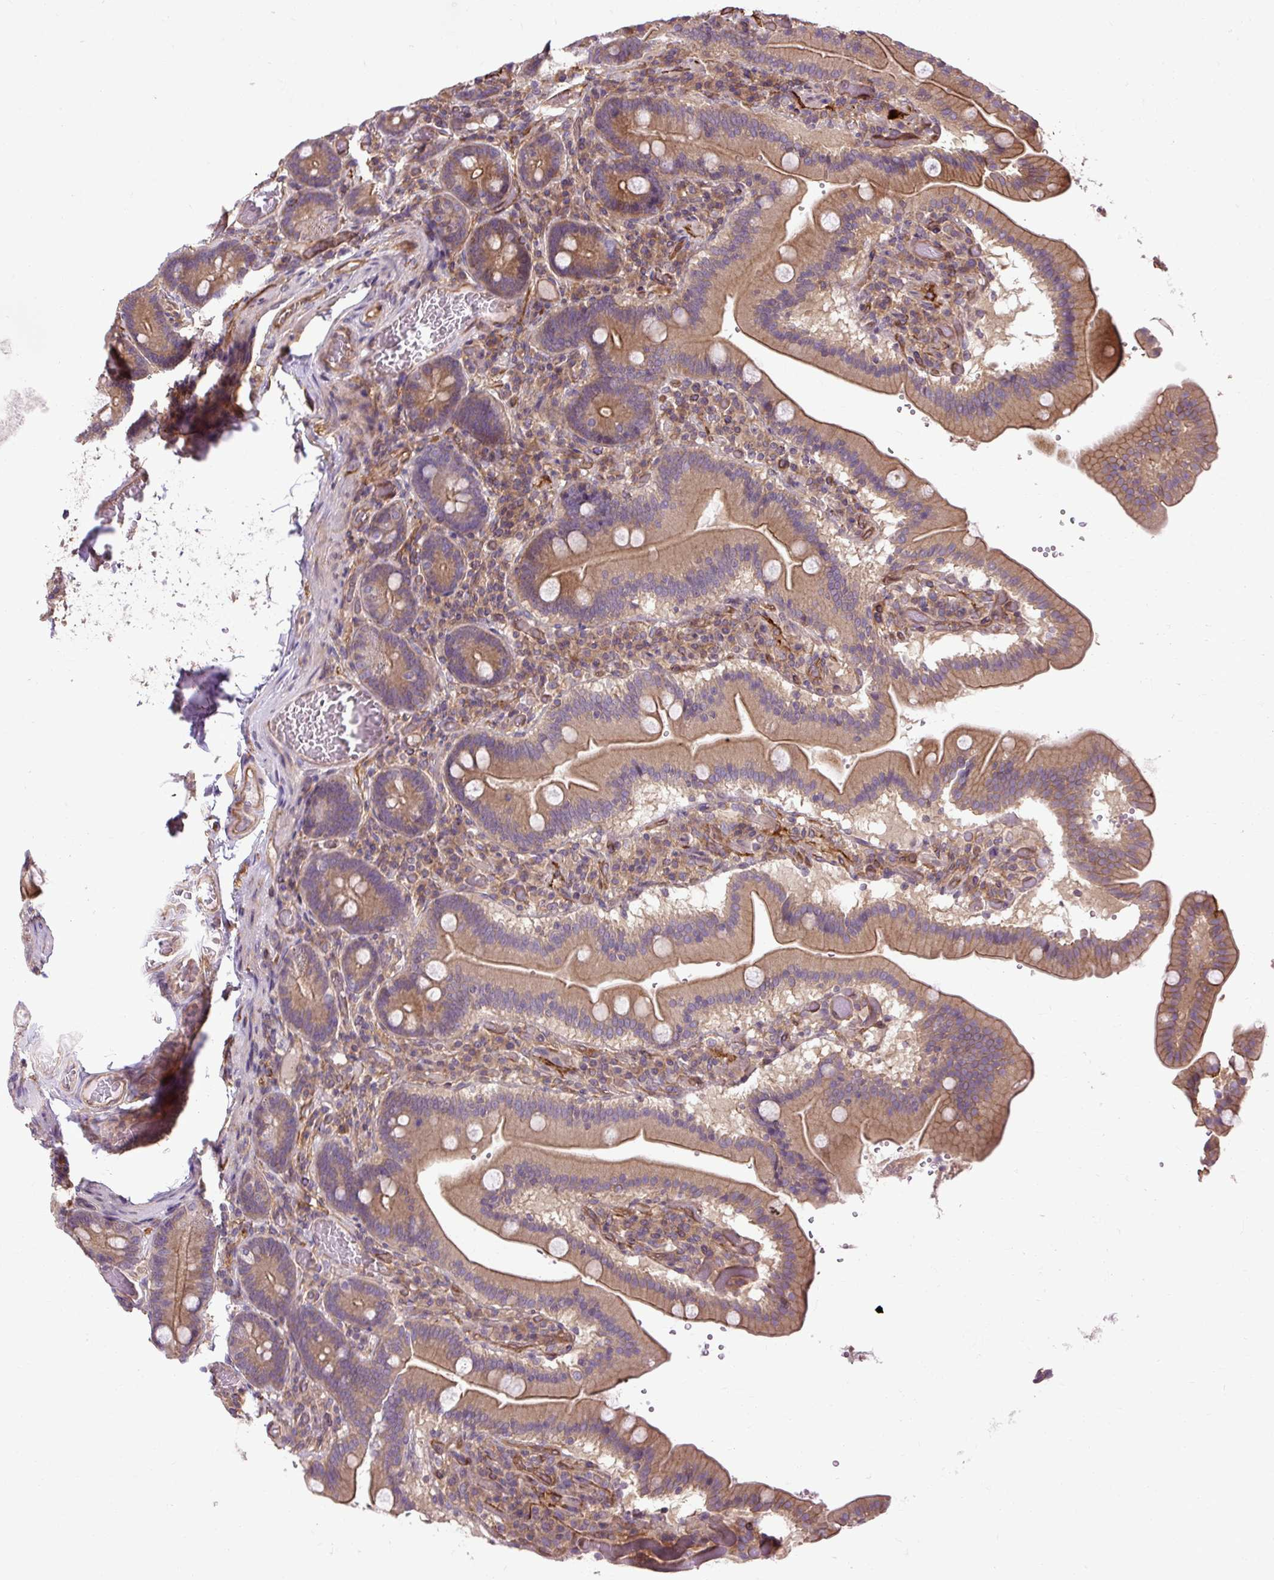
{"staining": {"intensity": "moderate", "quantity": ">75%", "location": "cytoplasmic/membranous"}, "tissue": "duodenum", "cell_type": "Glandular cells", "image_type": "normal", "snomed": [{"axis": "morphology", "description": "Normal tissue, NOS"}, {"axis": "topography", "description": "Duodenum"}], "caption": "Protein staining shows moderate cytoplasmic/membranous staining in about >75% of glandular cells in normal duodenum. Ihc stains the protein in brown and the nuclei are stained blue.", "gene": "CCDC93", "patient": {"sex": "female", "age": 62}}